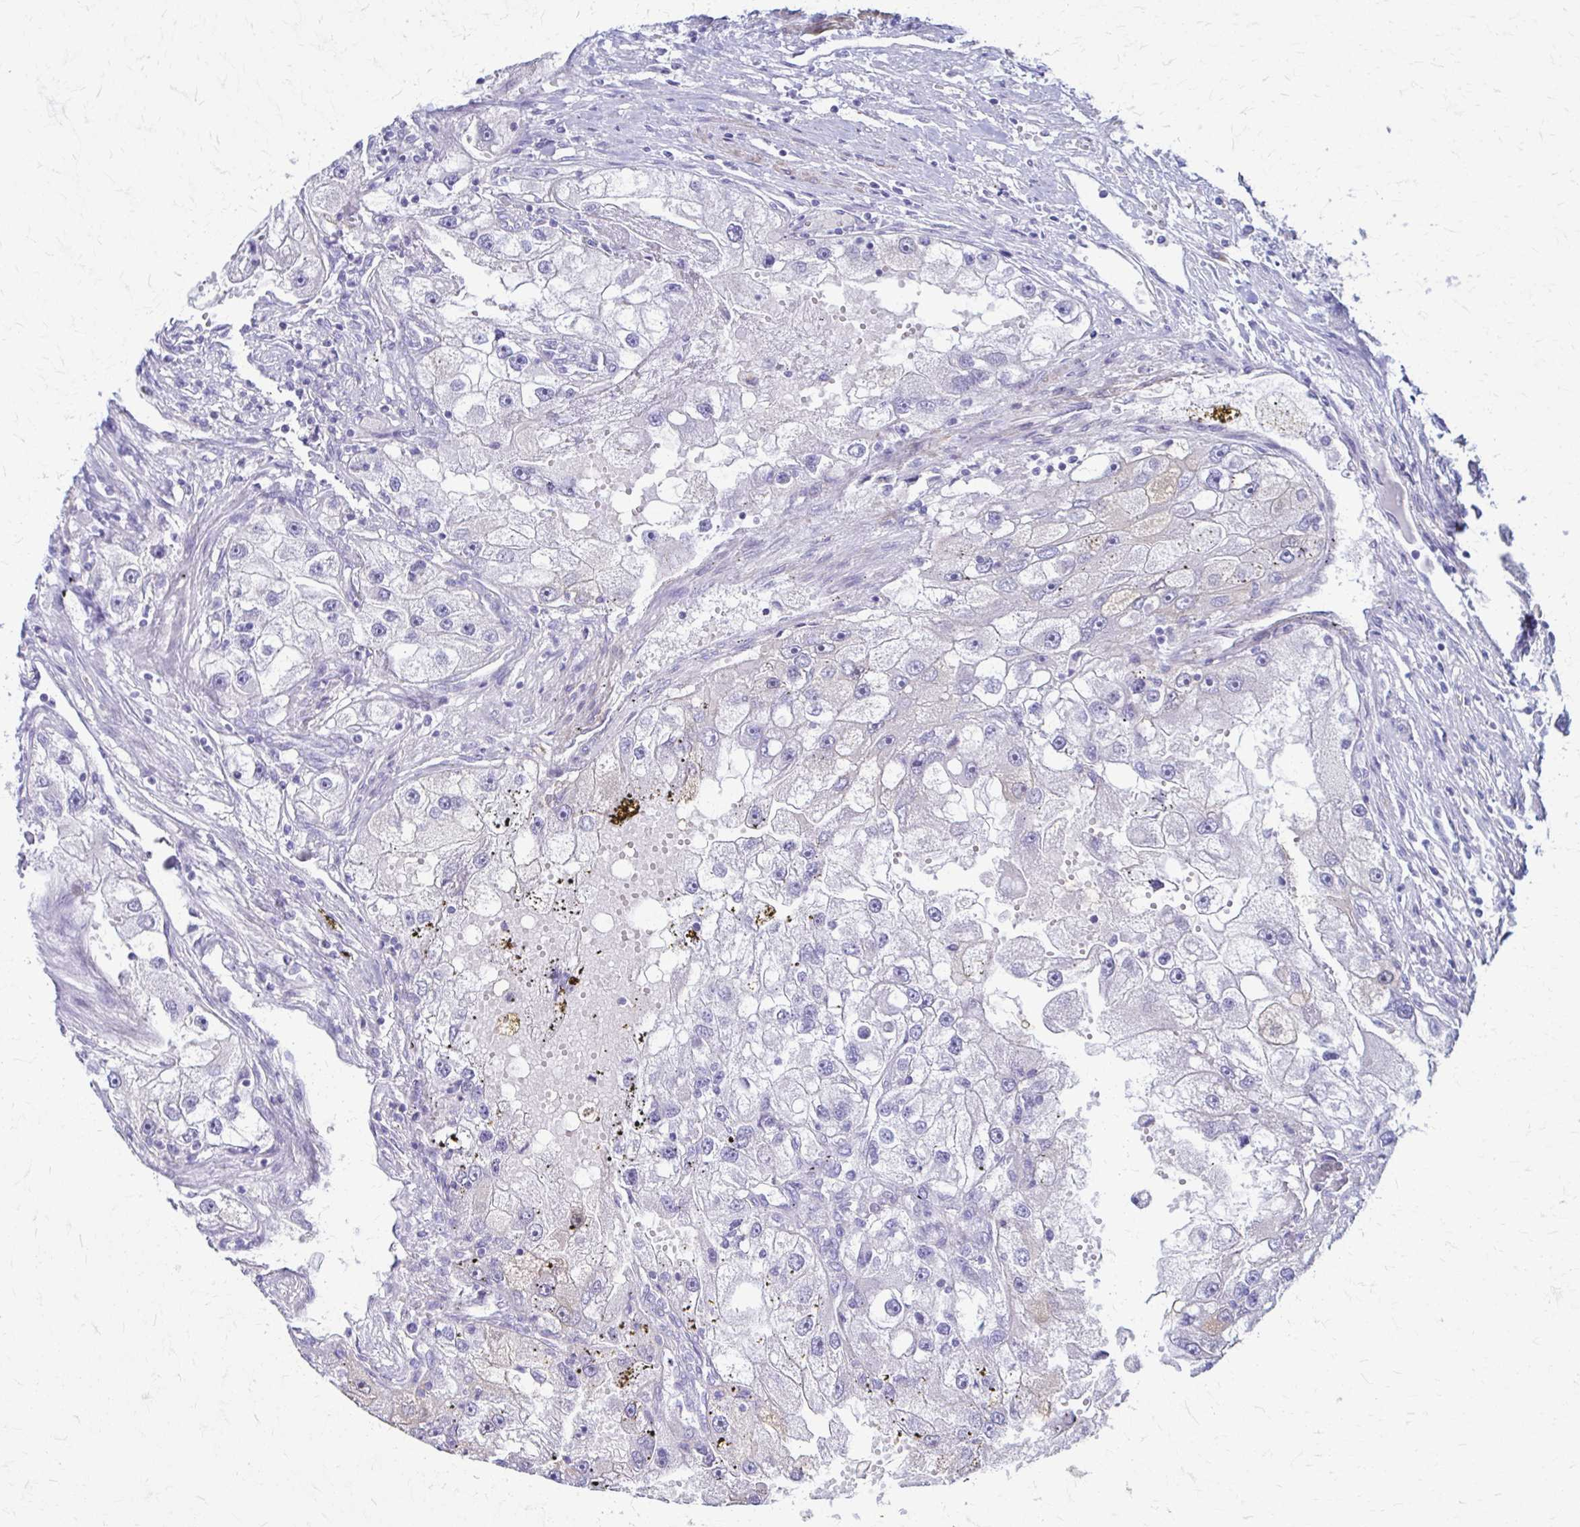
{"staining": {"intensity": "negative", "quantity": "none", "location": "none"}, "tissue": "renal cancer", "cell_type": "Tumor cells", "image_type": "cancer", "snomed": [{"axis": "morphology", "description": "Adenocarcinoma, NOS"}, {"axis": "topography", "description": "Kidney"}], "caption": "IHC image of neoplastic tissue: human adenocarcinoma (renal) stained with DAB (3,3'-diaminobenzidine) shows no significant protein staining in tumor cells. (Immunohistochemistry, brightfield microscopy, high magnification).", "gene": "DSP", "patient": {"sex": "male", "age": 63}}